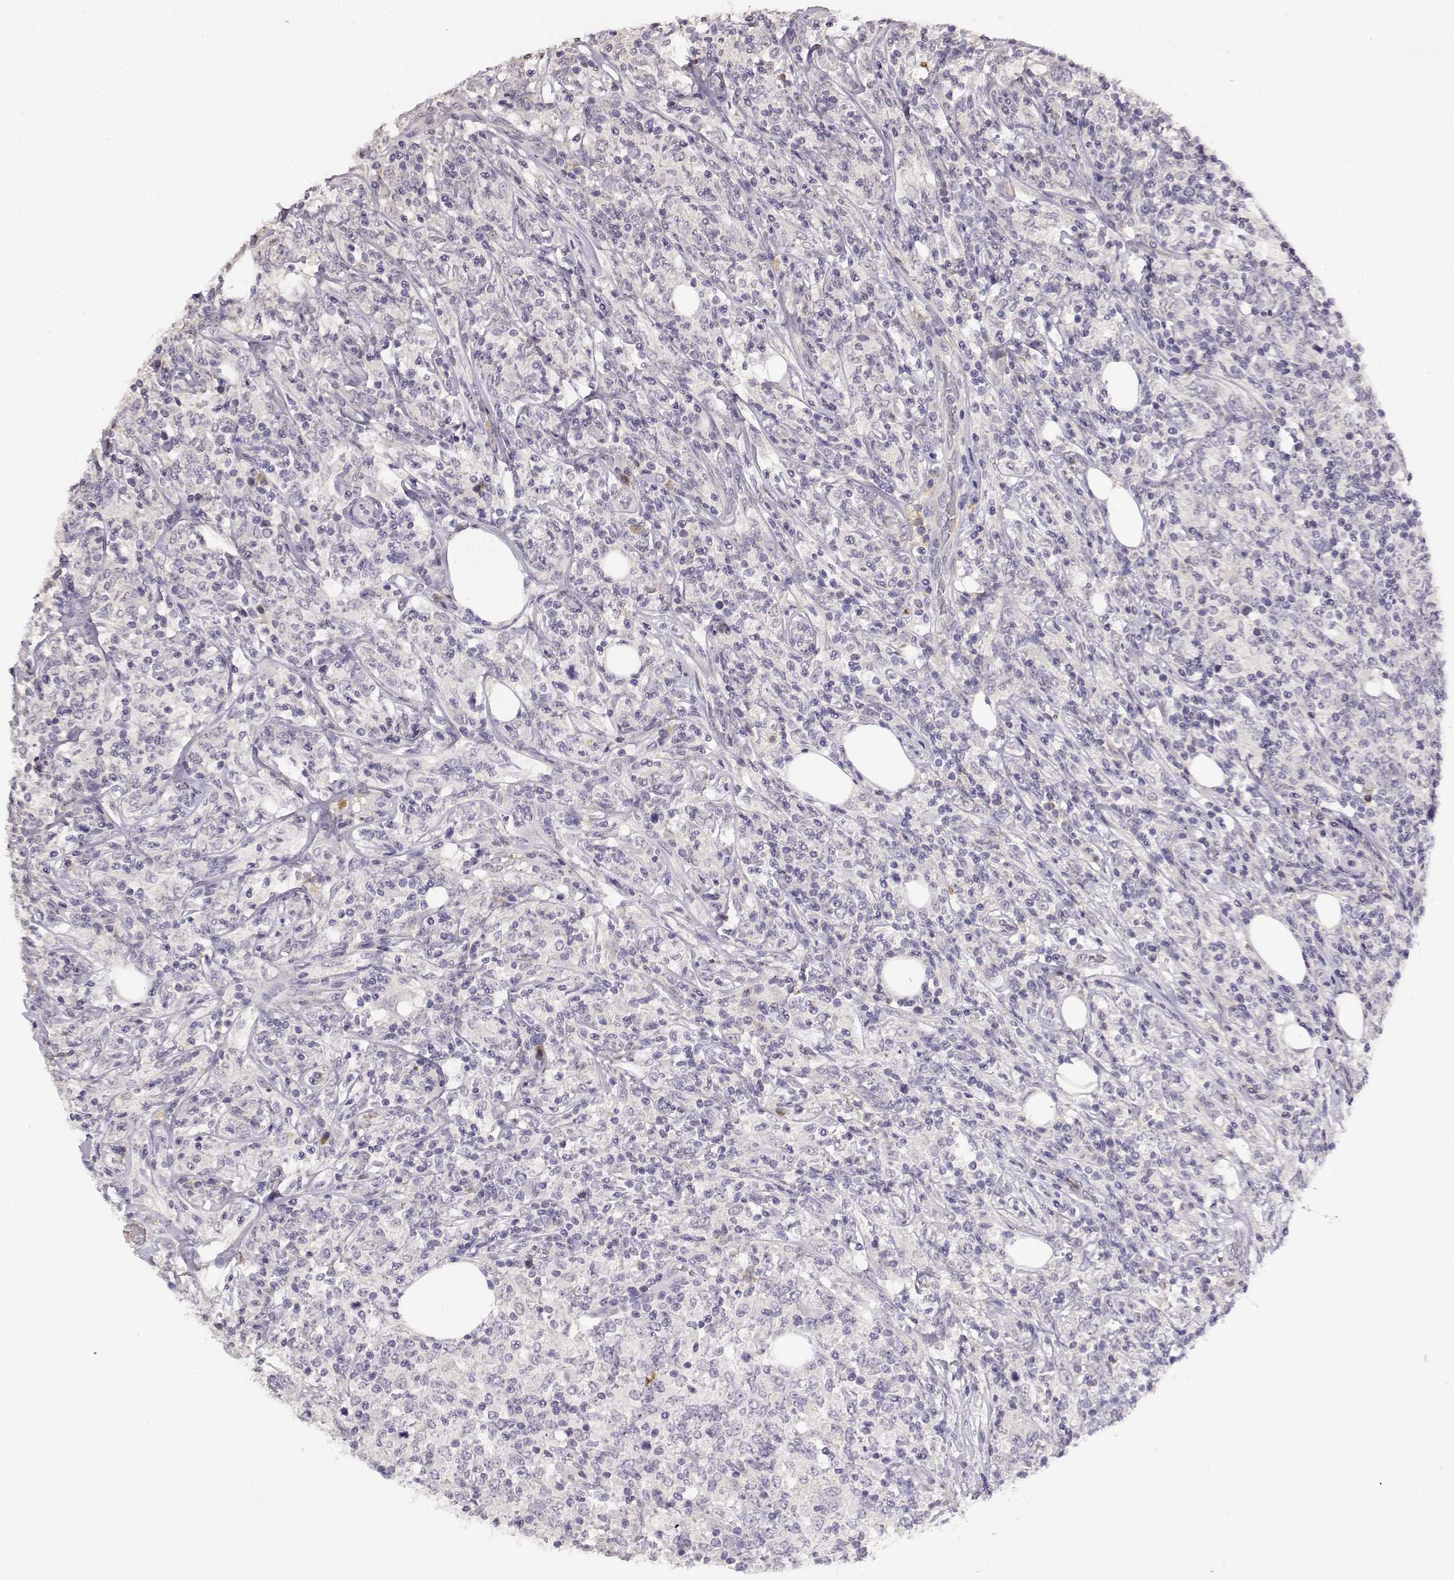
{"staining": {"intensity": "negative", "quantity": "none", "location": "none"}, "tissue": "lymphoma", "cell_type": "Tumor cells", "image_type": "cancer", "snomed": [{"axis": "morphology", "description": "Malignant lymphoma, non-Hodgkin's type, High grade"}, {"axis": "topography", "description": "Lymph node"}], "caption": "Tumor cells are negative for protein expression in human lymphoma. The staining is performed using DAB brown chromogen with nuclei counter-stained in using hematoxylin.", "gene": "TACR1", "patient": {"sex": "female", "age": 84}}